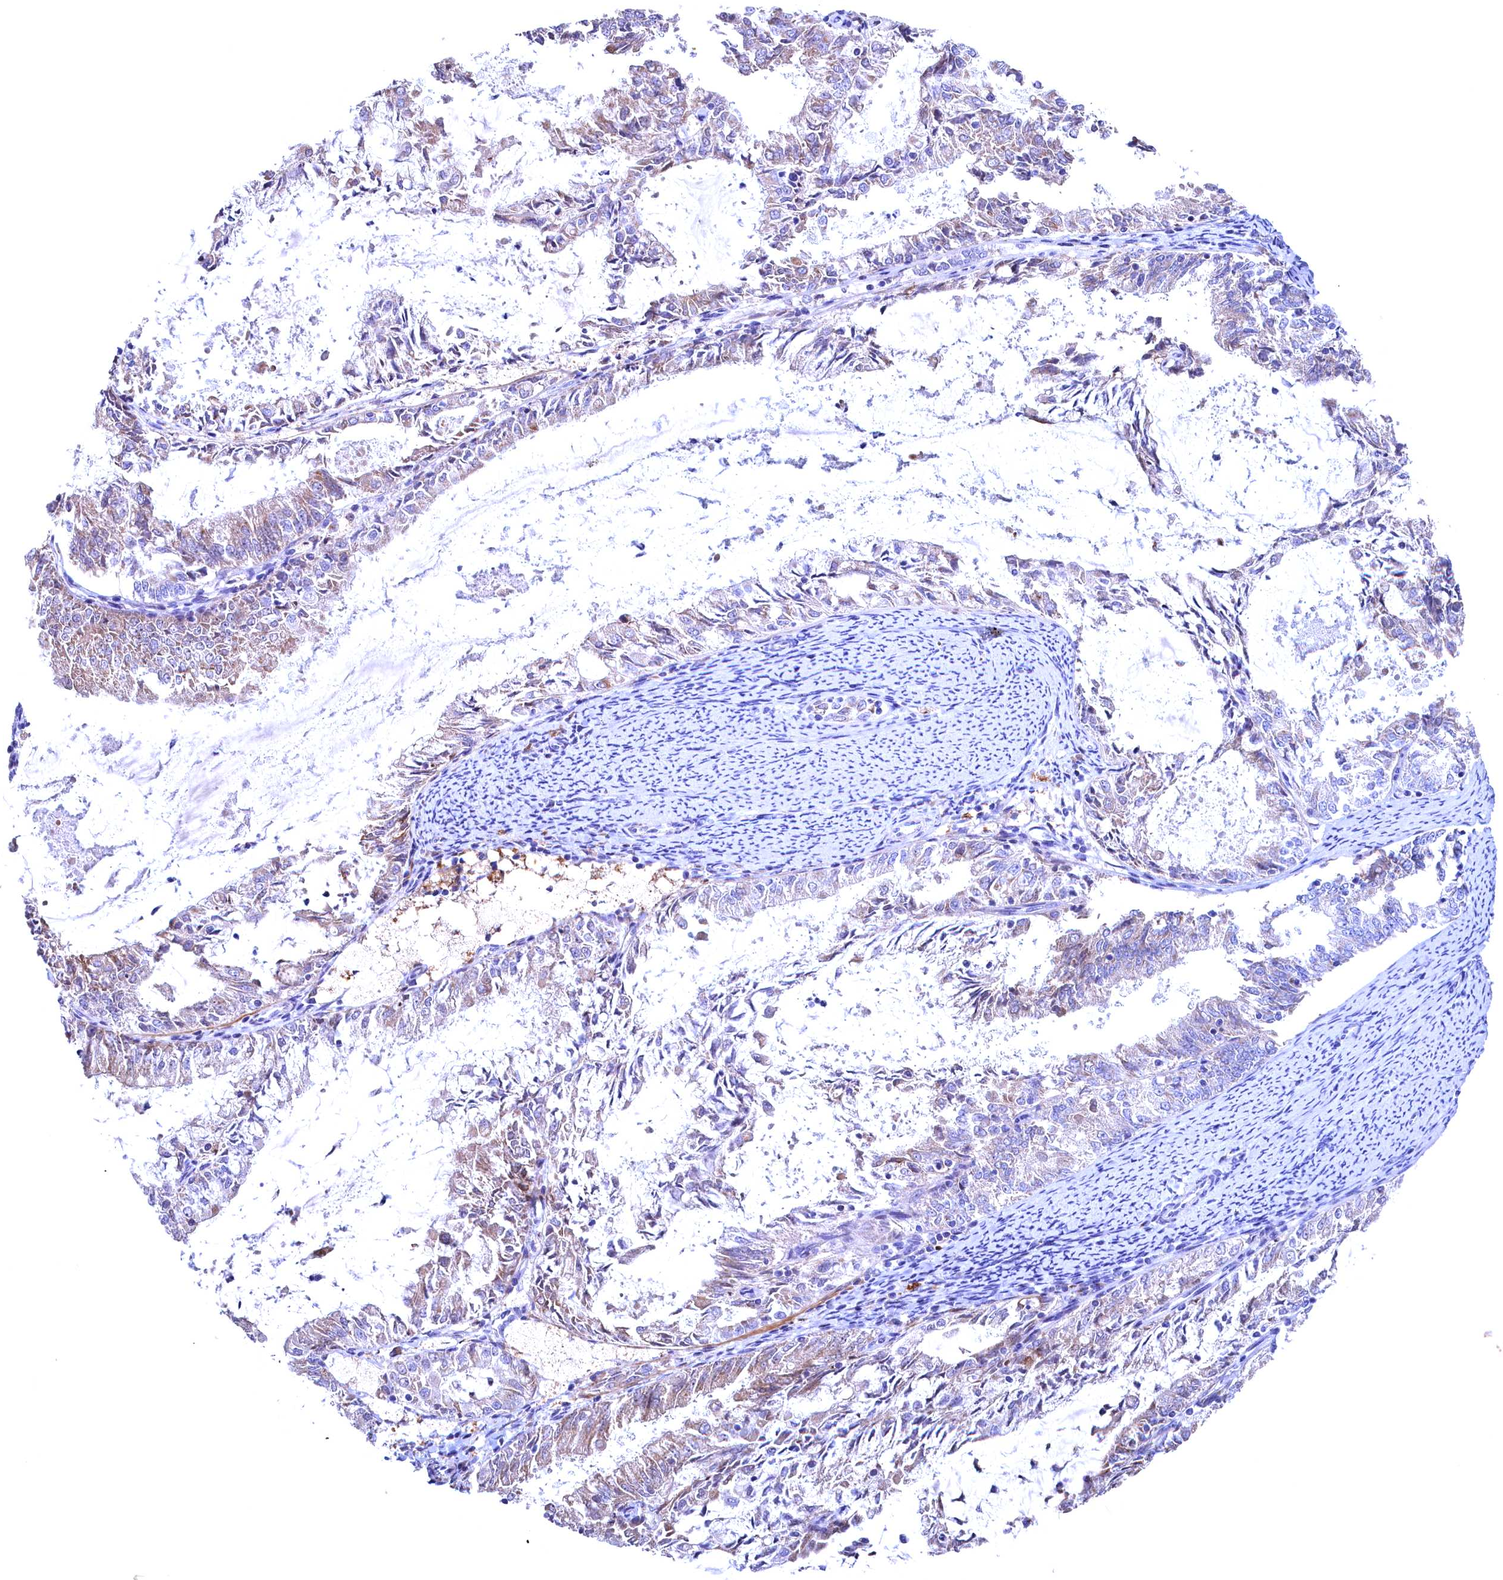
{"staining": {"intensity": "negative", "quantity": "none", "location": "none"}, "tissue": "endometrial cancer", "cell_type": "Tumor cells", "image_type": "cancer", "snomed": [{"axis": "morphology", "description": "Adenocarcinoma, NOS"}, {"axis": "topography", "description": "Endometrium"}], "caption": "Histopathology image shows no significant protein expression in tumor cells of endometrial adenocarcinoma.", "gene": "GPR108", "patient": {"sex": "female", "age": 57}}